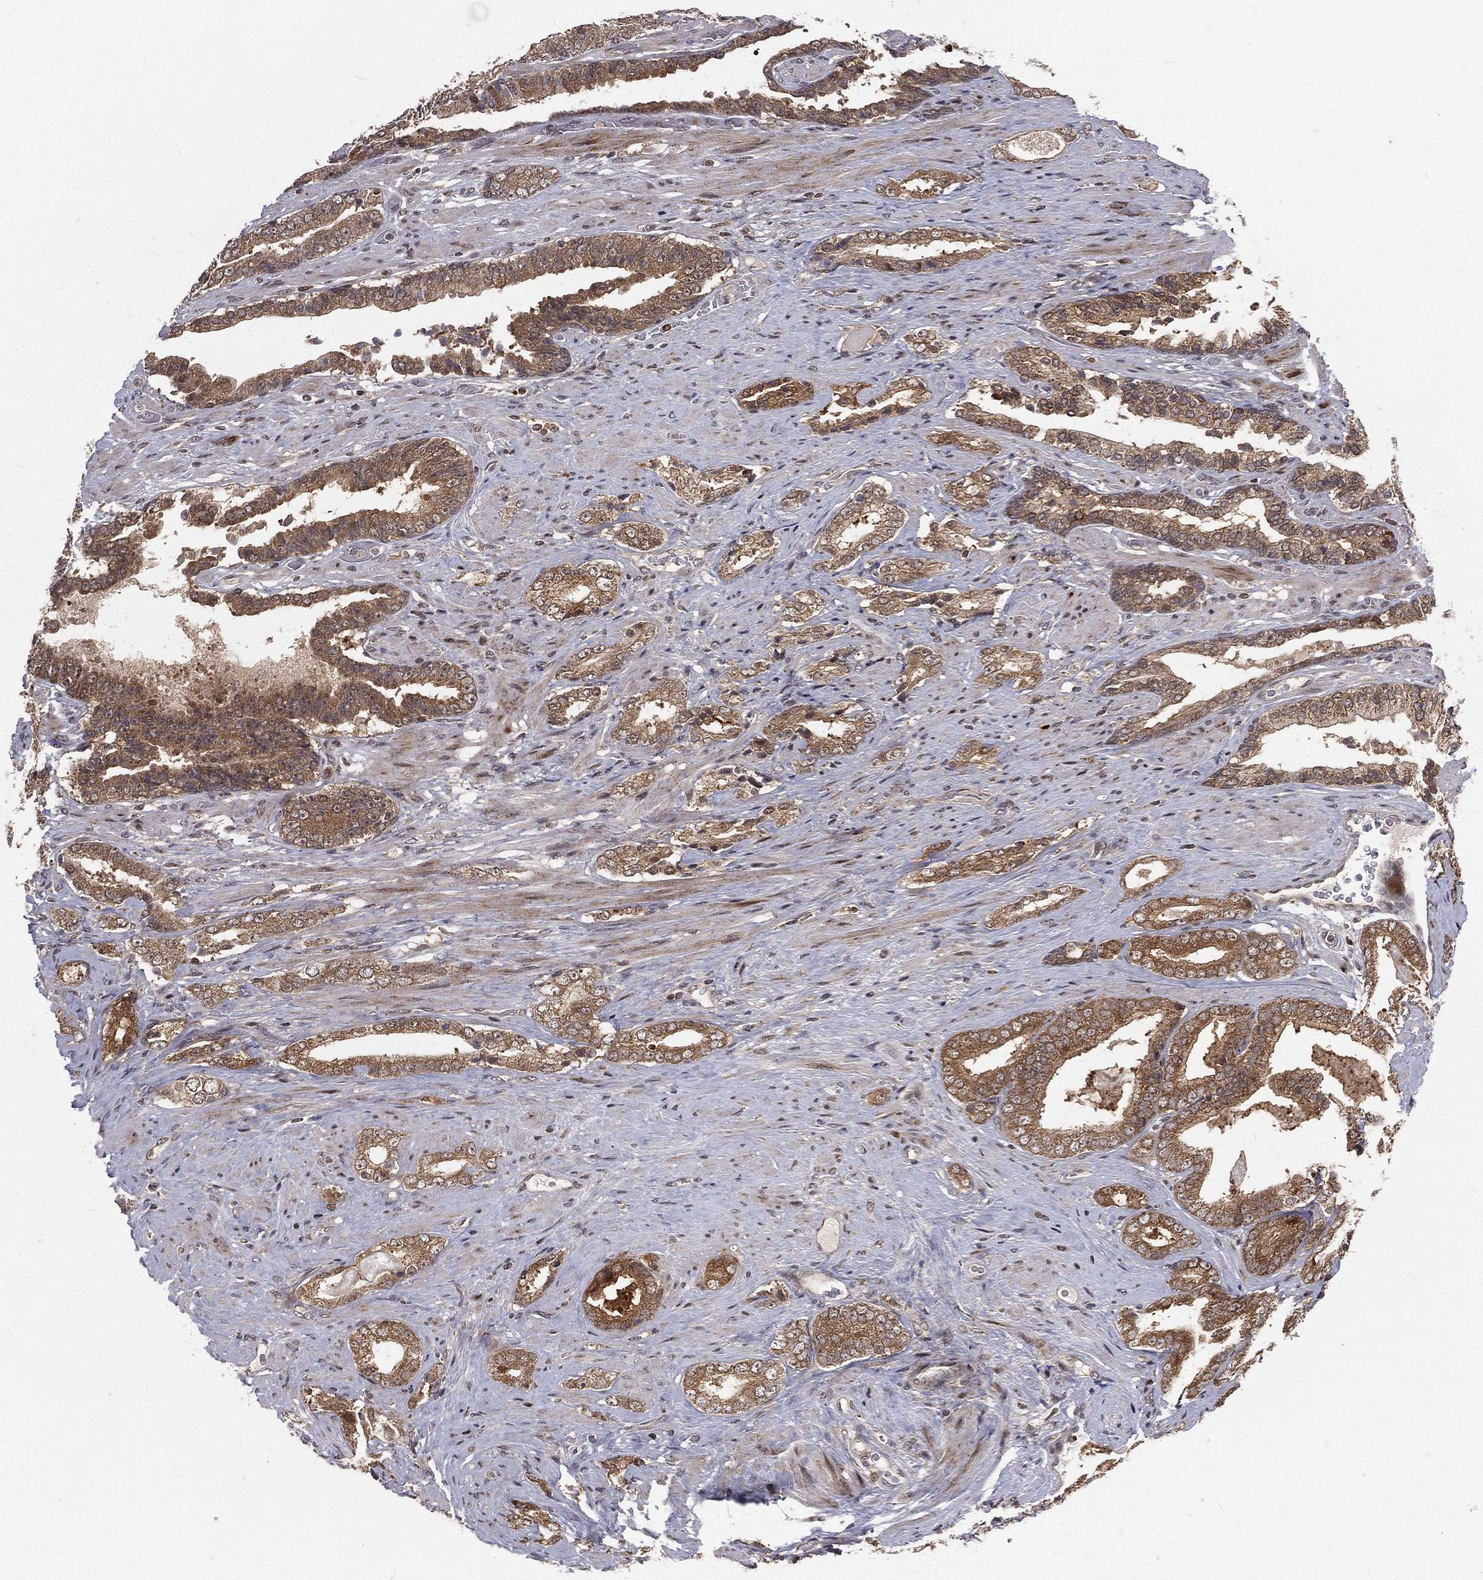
{"staining": {"intensity": "moderate", "quantity": ">75%", "location": "cytoplasmic/membranous"}, "tissue": "prostate cancer", "cell_type": "Tumor cells", "image_type": "cancer", "snomed": [{"axis": "morphology", "description": "Adenocarcinoma, Low grade"}, {"axis": "topography", "description": "Prostate and seminal vesicle, NOS"}], "caption": "Immunohistochemical staining of human prostate cancer exhibits medium levels of moderate cytoplasmic/membranous expression in approximately >75% of tumor cells. Nuclei are stained in blue.", "gene": "MDM2", "patient": {"sex": "male", "age": 61}}